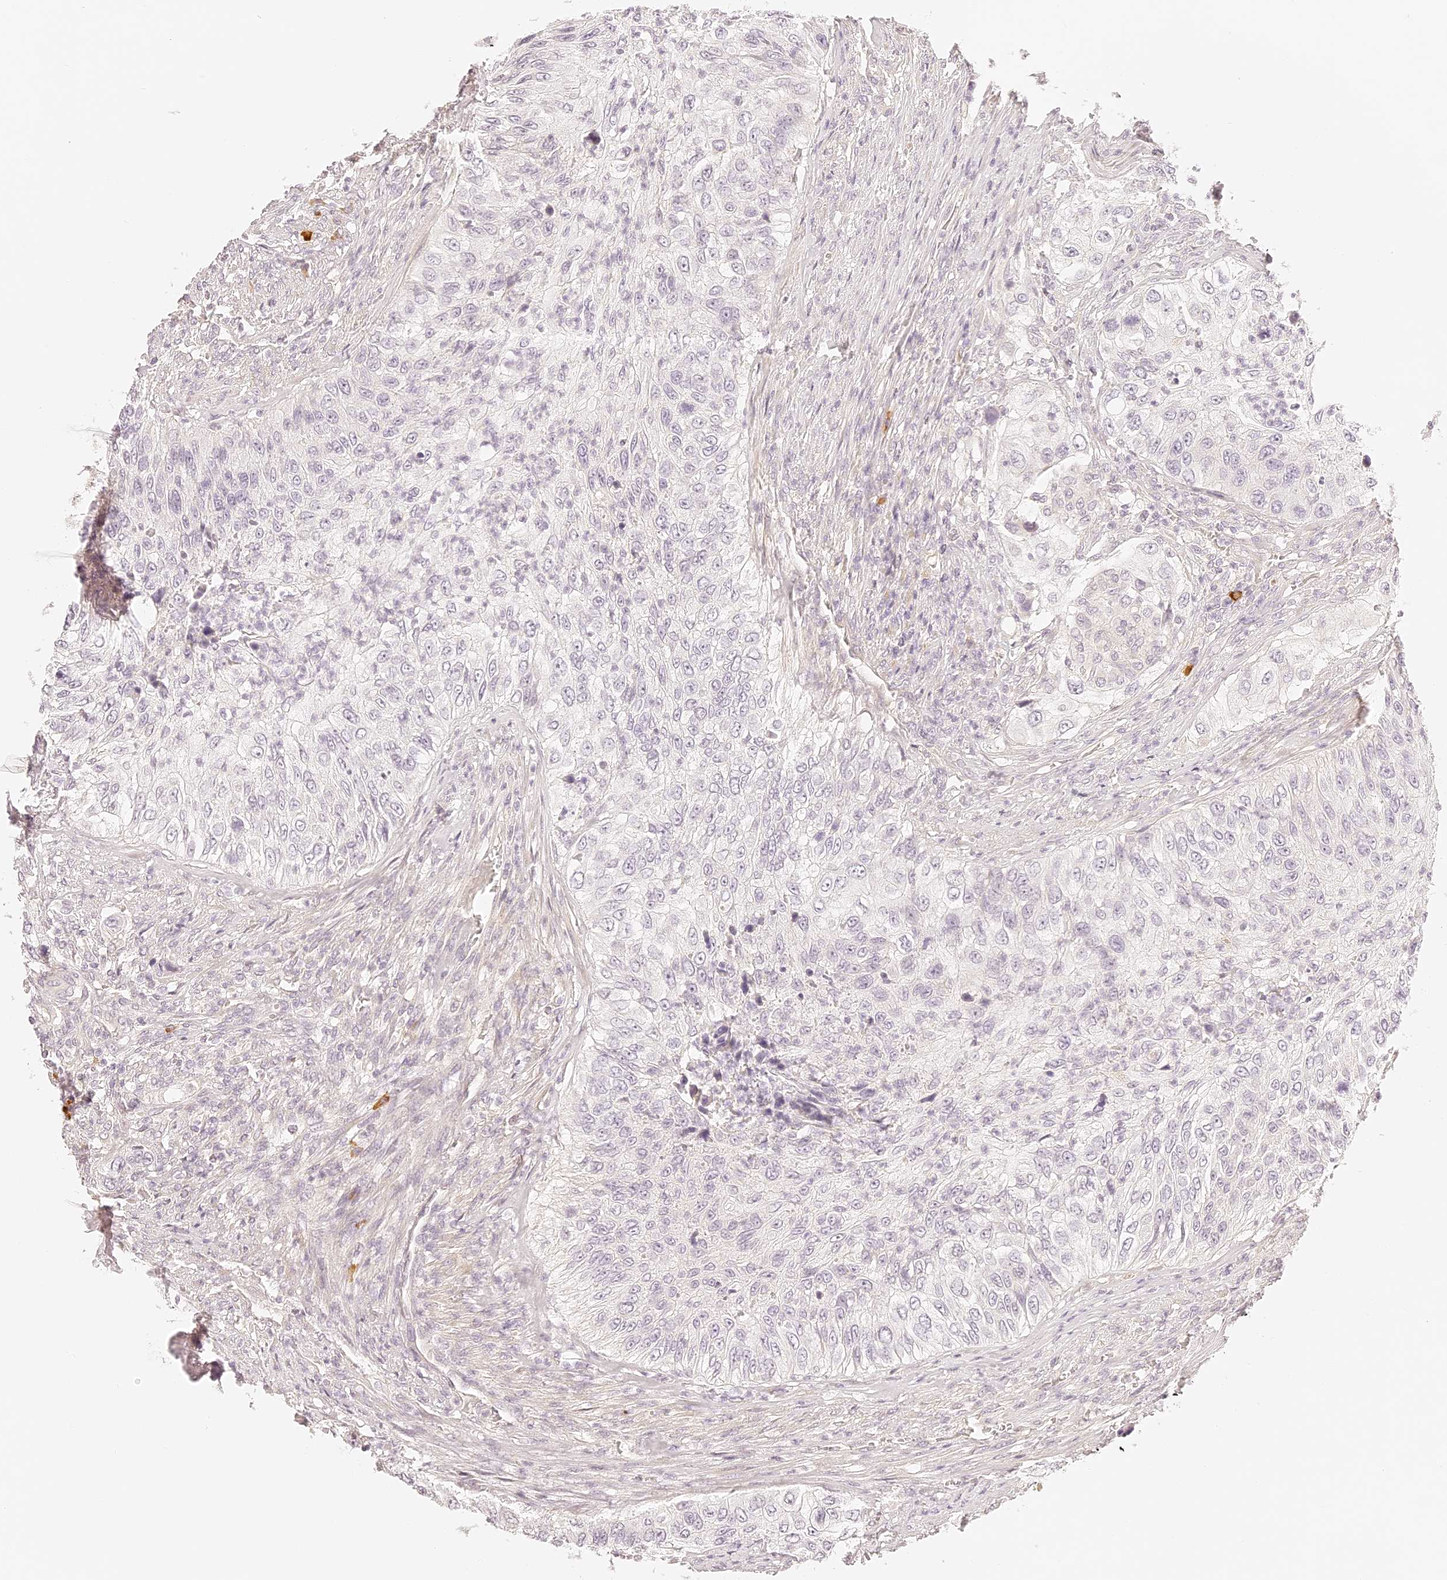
{"staining": {"intensity": "negative", "quantity": "none", "location": "none"}, "tissue": "urothelial cancer", "cell_type": "Tumor cells", "image_type": "cancer", "snomed": [{"axis": "morphology", "description": "Urothelial carcinoma, High grade"}, {"axis": "topography", "description": "Urinary bladder"}], "caption": "This is an immunohistochemistry (IHC) micrograph of urothelial cancer. There is no positivity in tumor cells.", "gene": "TRIM45", "patient": {"sex": "female", "age": 60}}